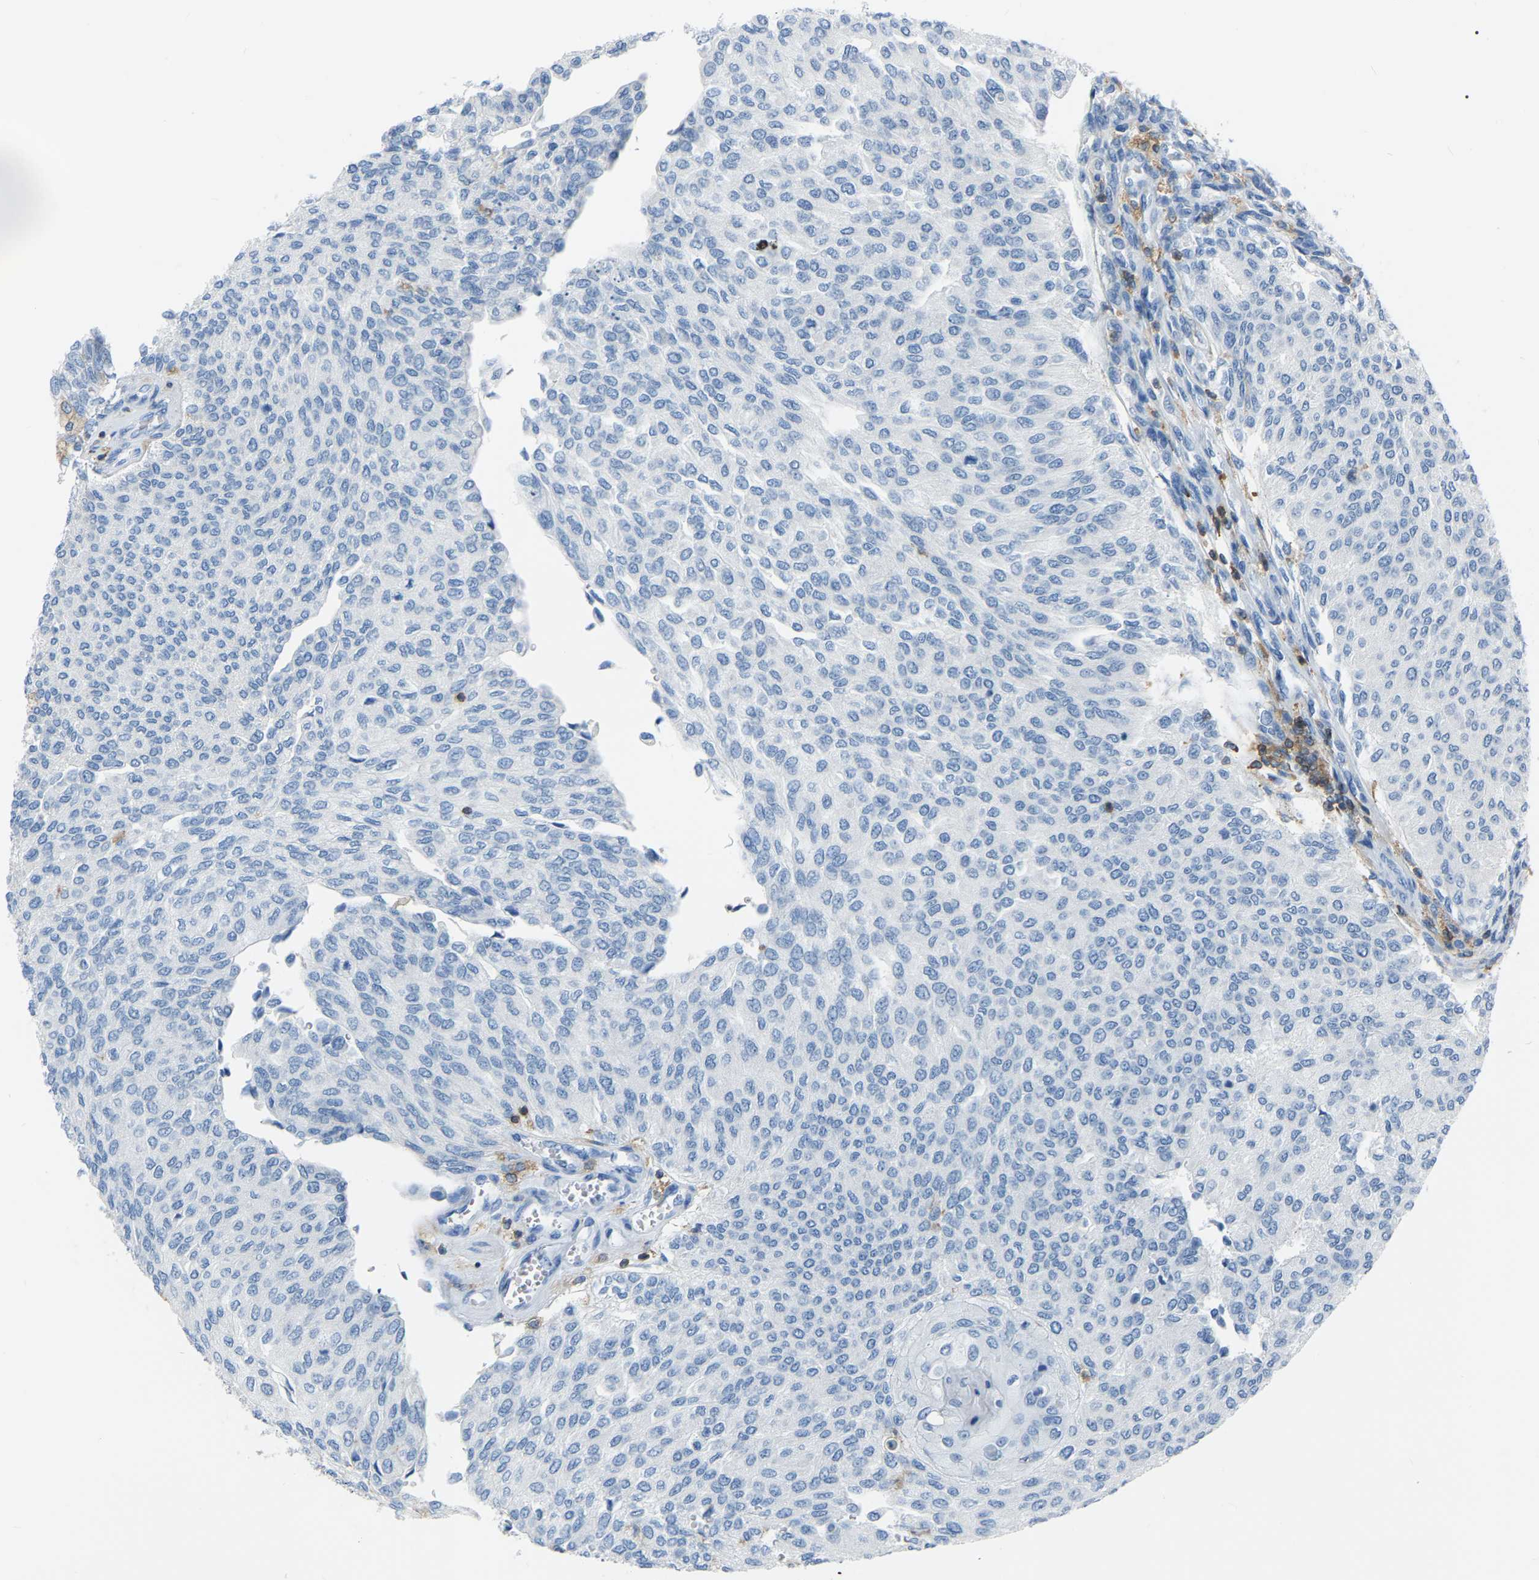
{"staining": {"intensity": "negative", "quantity": "none", "location": "none"}, "tissue": "urothelial cancer", "cell_type": "Tumor cells", "image_type": "cancer", "snomed": [{"axis": "morphology", "description": "Urothelial carcinoma, Low grade"}, {"axis": "topography", "description": "Urinary bladder"}], "caption": "High magnification brightfield microscopy of urothelial carcinoma (low-grade) stained with DAB (3,3'-diaminobenzidine) (brown) and counterstained with hematoxylin (blue): tumor cells show no significant staining. (DAB immunohistochemistry (IHC), high magnification).", "gene": "ARHGAP45", "patient": {"sex": "female", "age": 79}}